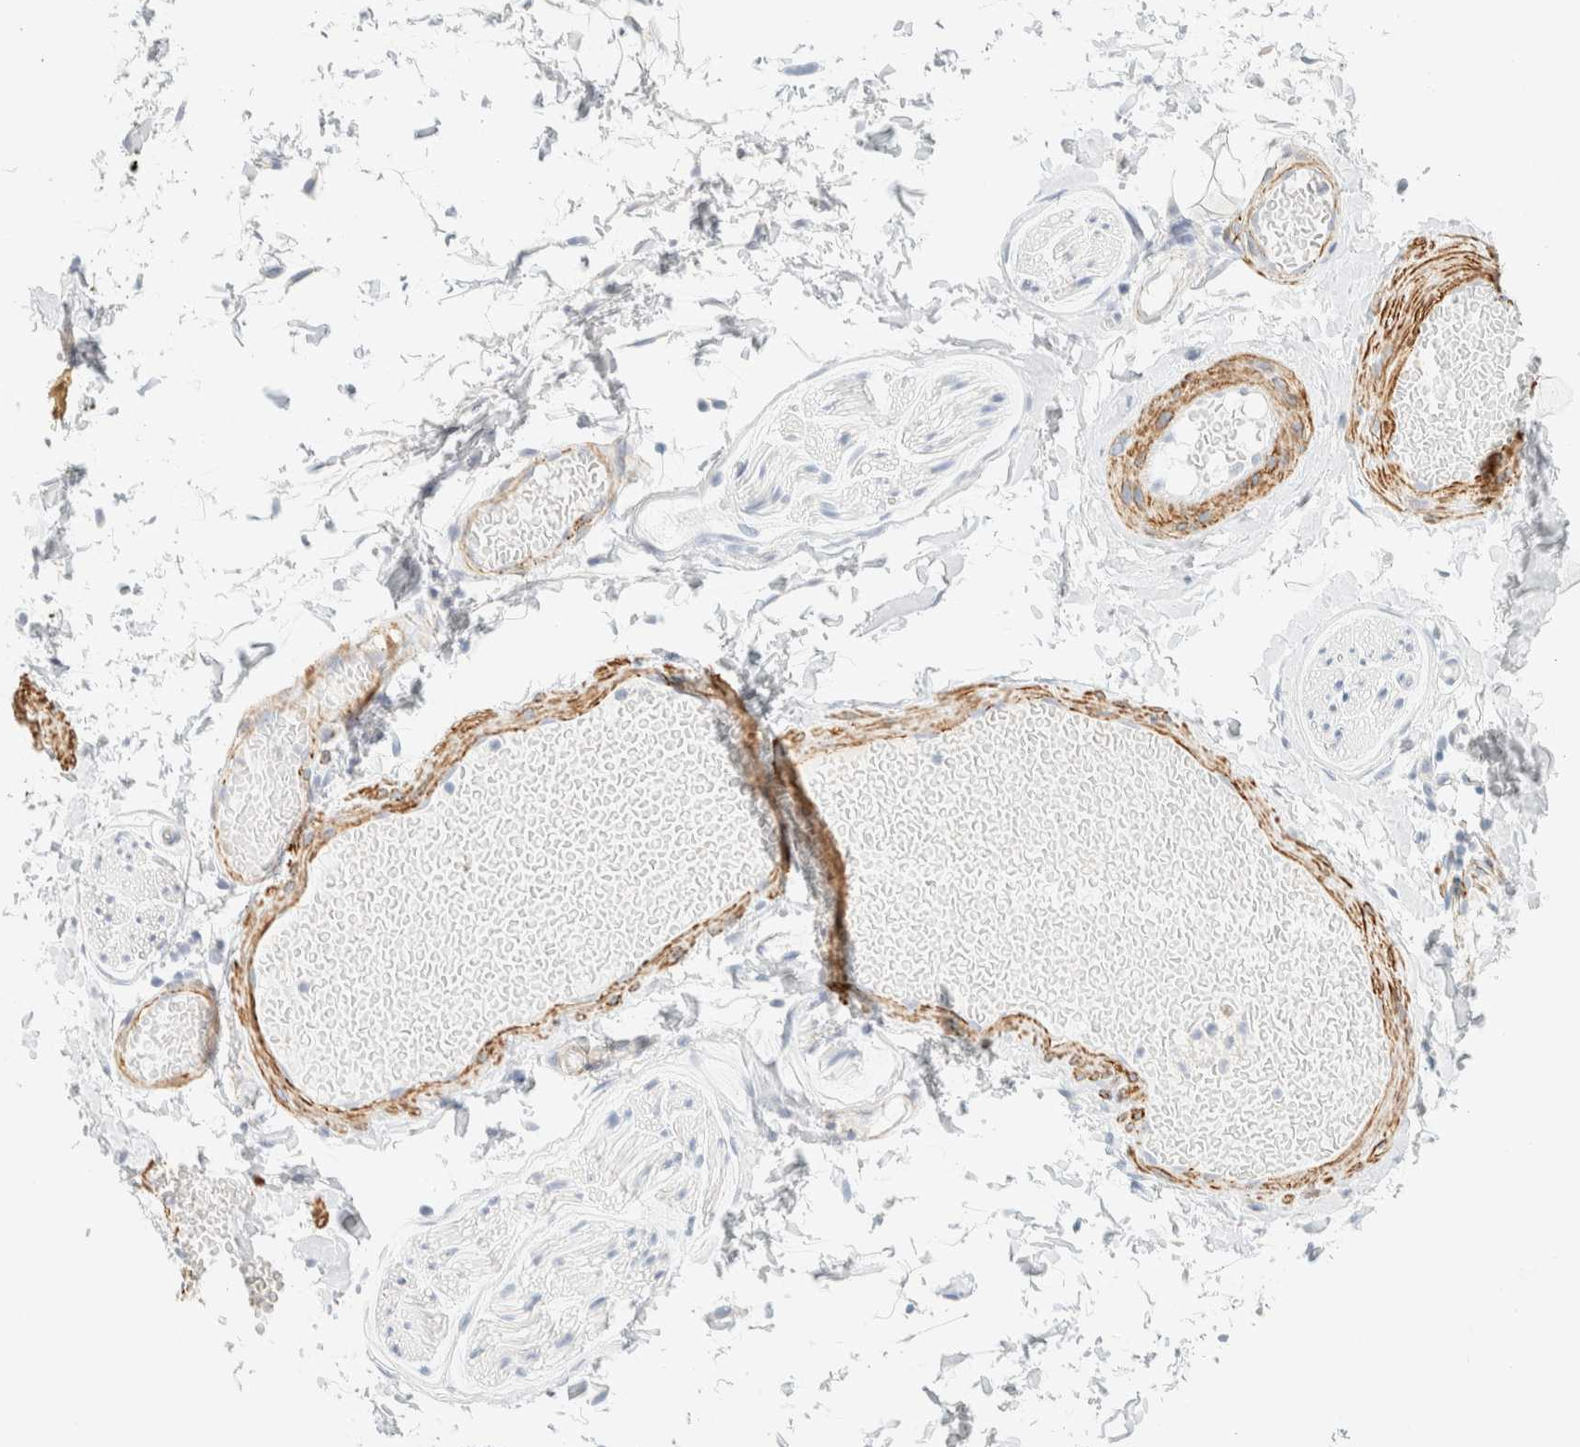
{"staining": {"intensity": "negative", "quantity": "none", "location": "none"}, "tissue": "adipose tissue", "cell_type": "Adipocytes", "image_type": "normal", "snomed": [{"axis": "morphology", "description": "Normal tissue, NOS"}, {"axis": "topography", "description": "Adipose tissue"}, {"axis": "topography", "description": "Vascular tissue"}, {"axis": "topography", "description": "Peripheral nerve tissue"}], "caption": "This is a image of immunohistochemistry (IHC) staining of benign adipose tissue, which shows no positivity in adipocytes. (Immunohistochemistry, brightfield microscopy, high magnification).", "gene": "AFMID", "patient": {"sex": "male", "age": 25}}